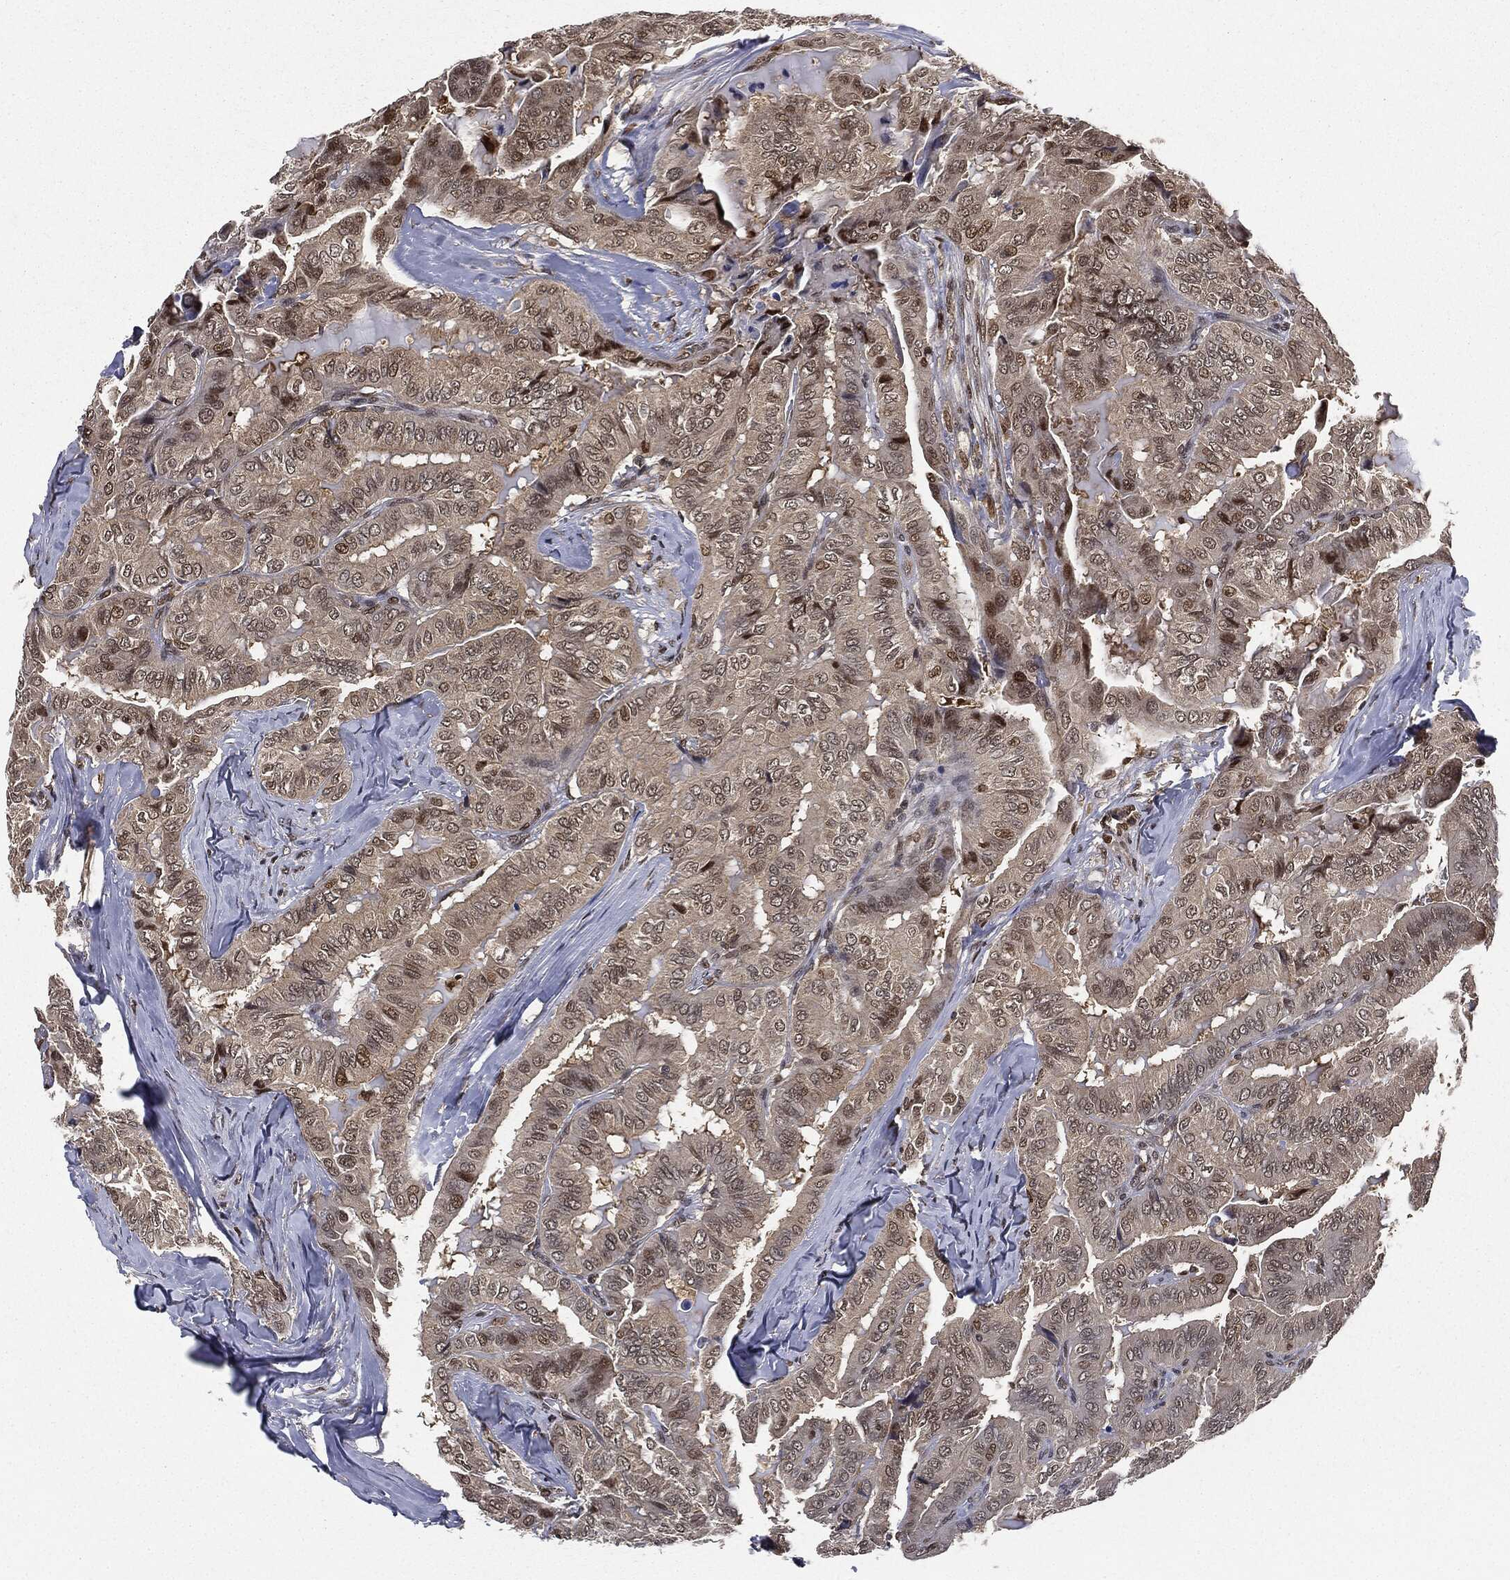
{"staining": {"intensity": "moderate", "quantity": "<25%", "location": "nuclear"}, "tissue": "thyroid cancer", "cell_type": "Tumor cells", "image_type": "cancer", "snomed": [{"axis": "morphology", "description": "Papillary adenocarcinoma, NOS"}, {"axis": "topography", "description": "Thyroid gland"}], "caption": "DAB immunohistochemical staining of human thyroid cancer (papillary adenocarcinoma) demonstrates moderate nuclear protein positivity in approximately <25% of tumor cells.", "gene": "TBC1D22A", "patient": {"sex": "female", "age": 68}}